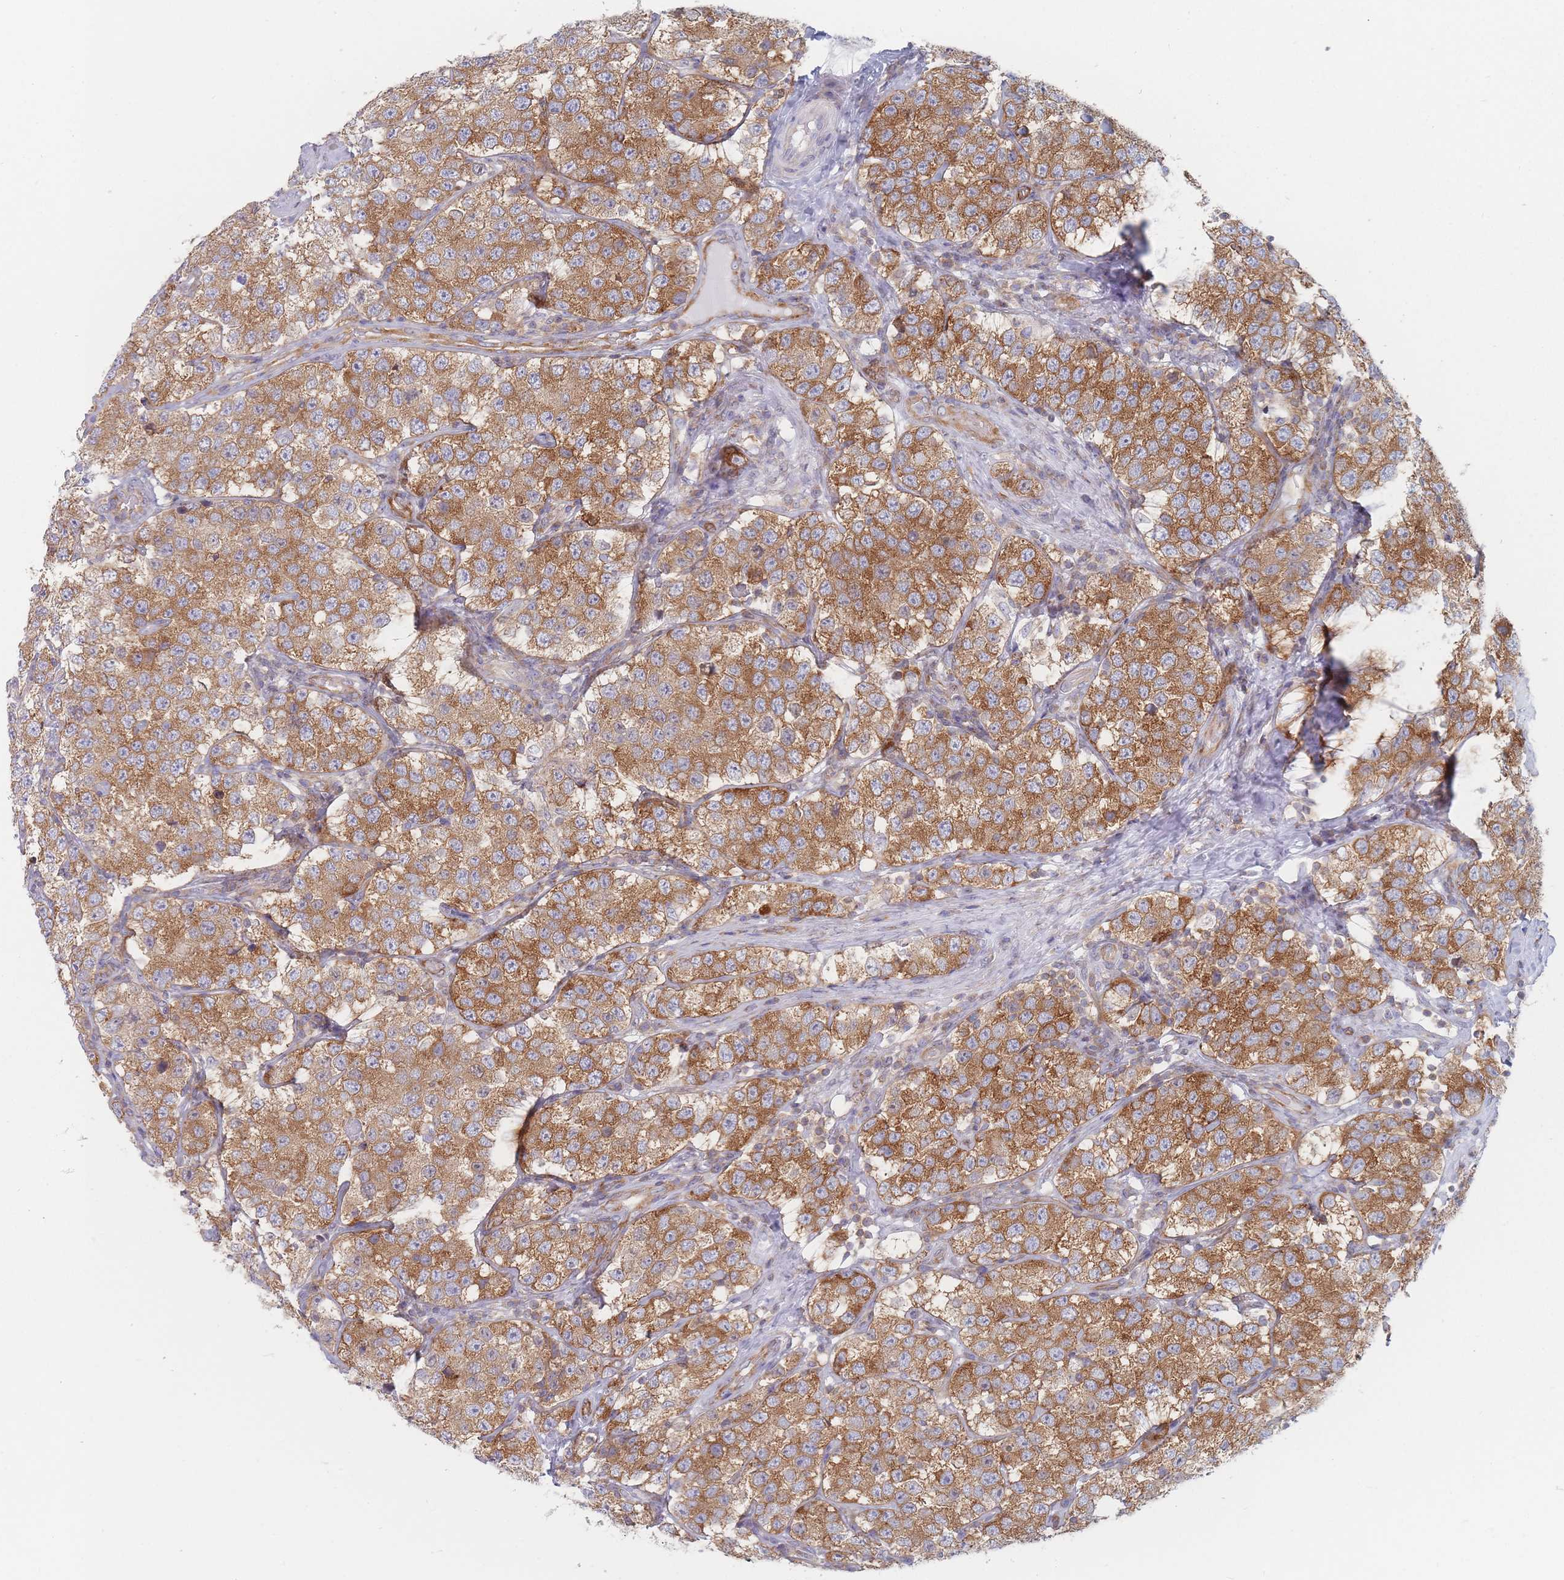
{"staining": {"intensity": "moderate", "quantity": ">75%", "location": "cytoplasmic/membranous"}, "tissue": "testis cancer", "cell_type": "Tumor cells", "image_type": "cancer", "snomed": [{"axis": "morphology", "description": "Seminoma, NOS"}, {"axis": "topography", "description": "Testis"}], "caption": "Testis cancer (seminoma) was stained to show a protein in brown. There is medium levels of moderate cytoplasmic/membranous expression in approximately >75% of tumor cells.", "gene": "MAP1S", "patient": {"sex": "male", "age": 34}}